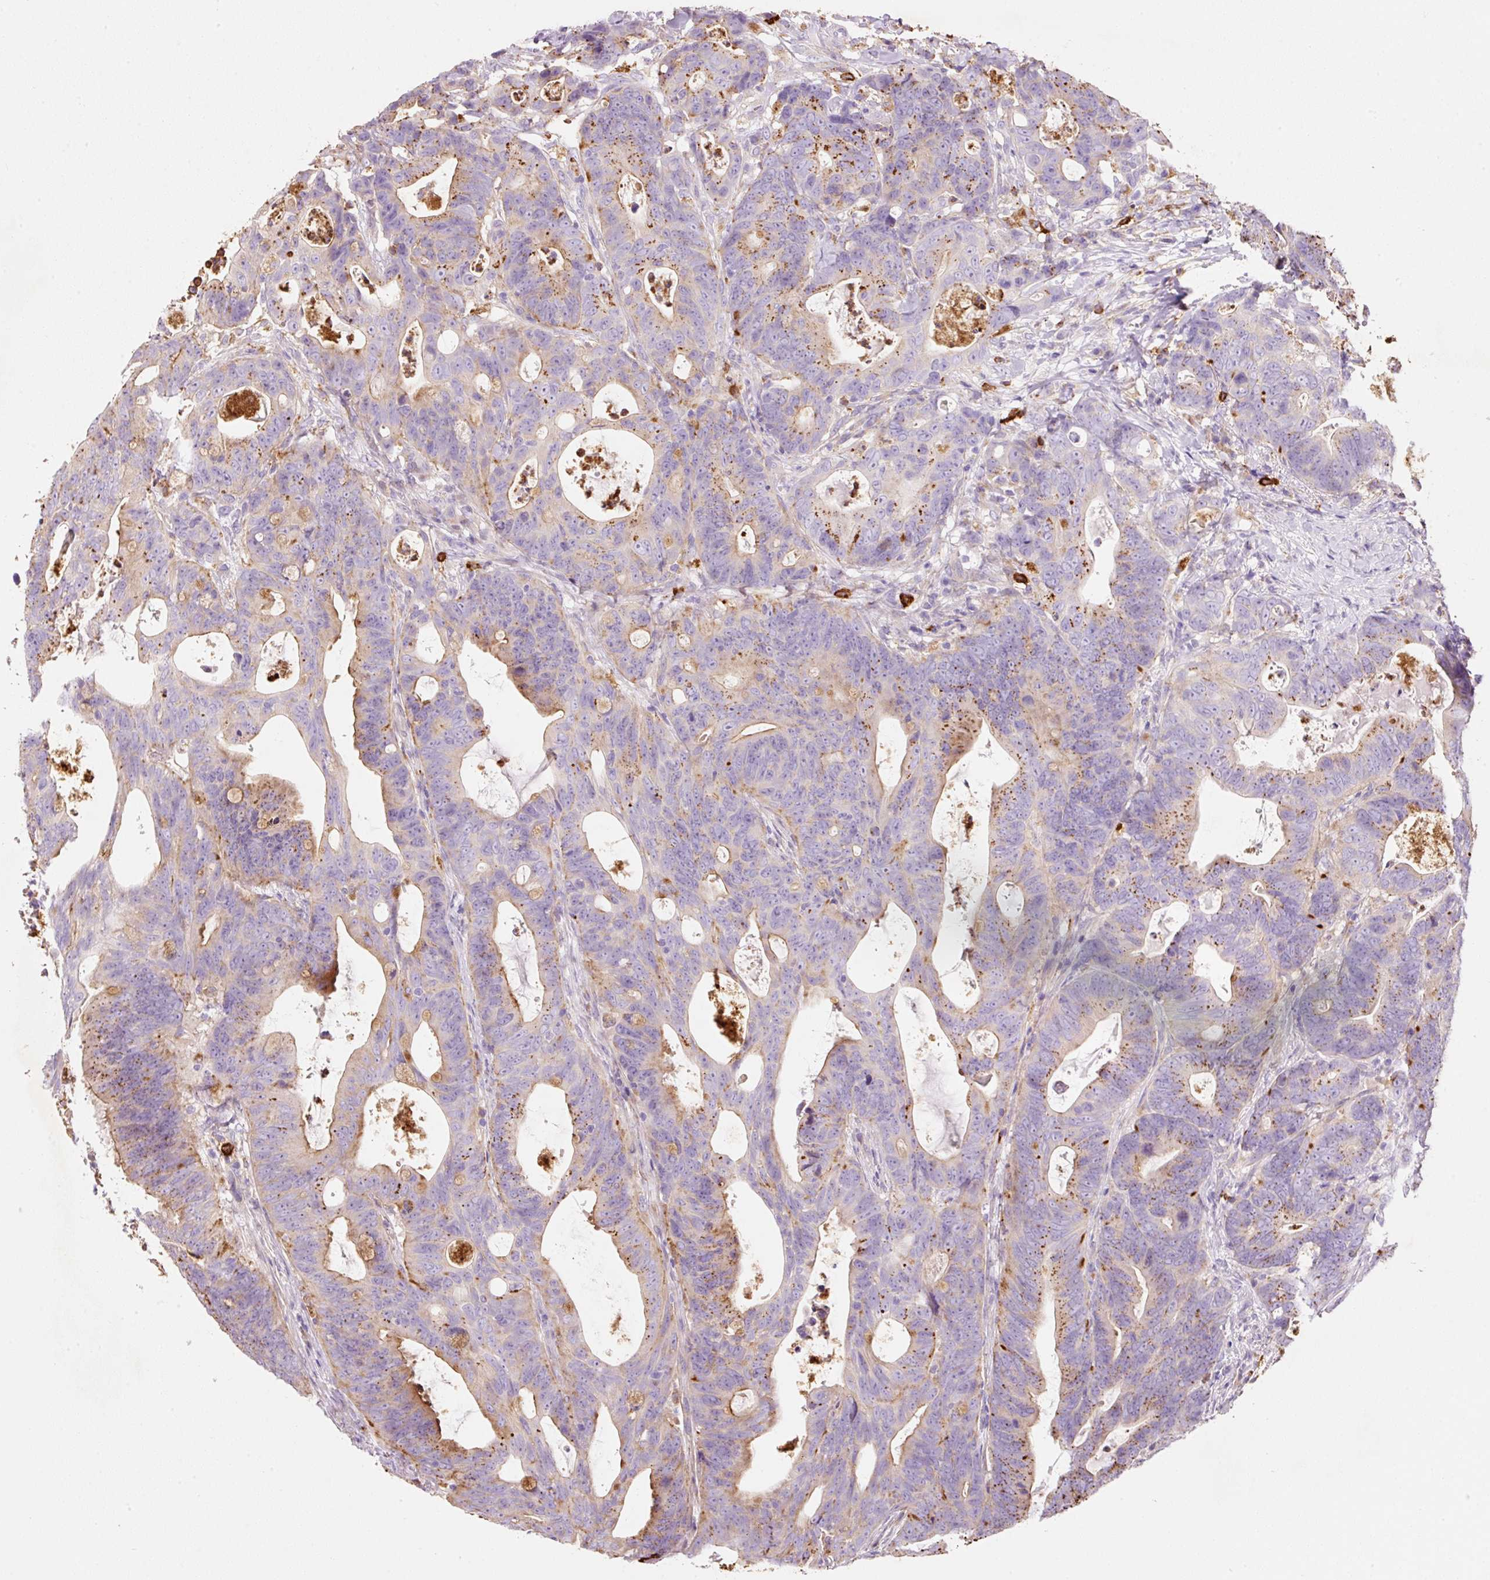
{"staining": {"intensity": "moderate", "quantity": "25%-75%", "location": "cytoplasmic/membranous"}, "tissue": "colorectal cancer", "cell_type": "Tumor cells", "image_type": "cancer", "snomed": [{"axis": "morphology", "description": "Adenocarcinoma, NOS"}, {"axis": "topography", "description": "Colon"}], "caption": "Protein expression analysis of human colorectal cancer (adenocarcinoma) reveals moderate cytoplasmic/membranous positivity in approximately 25%-75% of tumor cells.", "gene": "TMC8", "patient": {"sex": "female", "age": 82}}